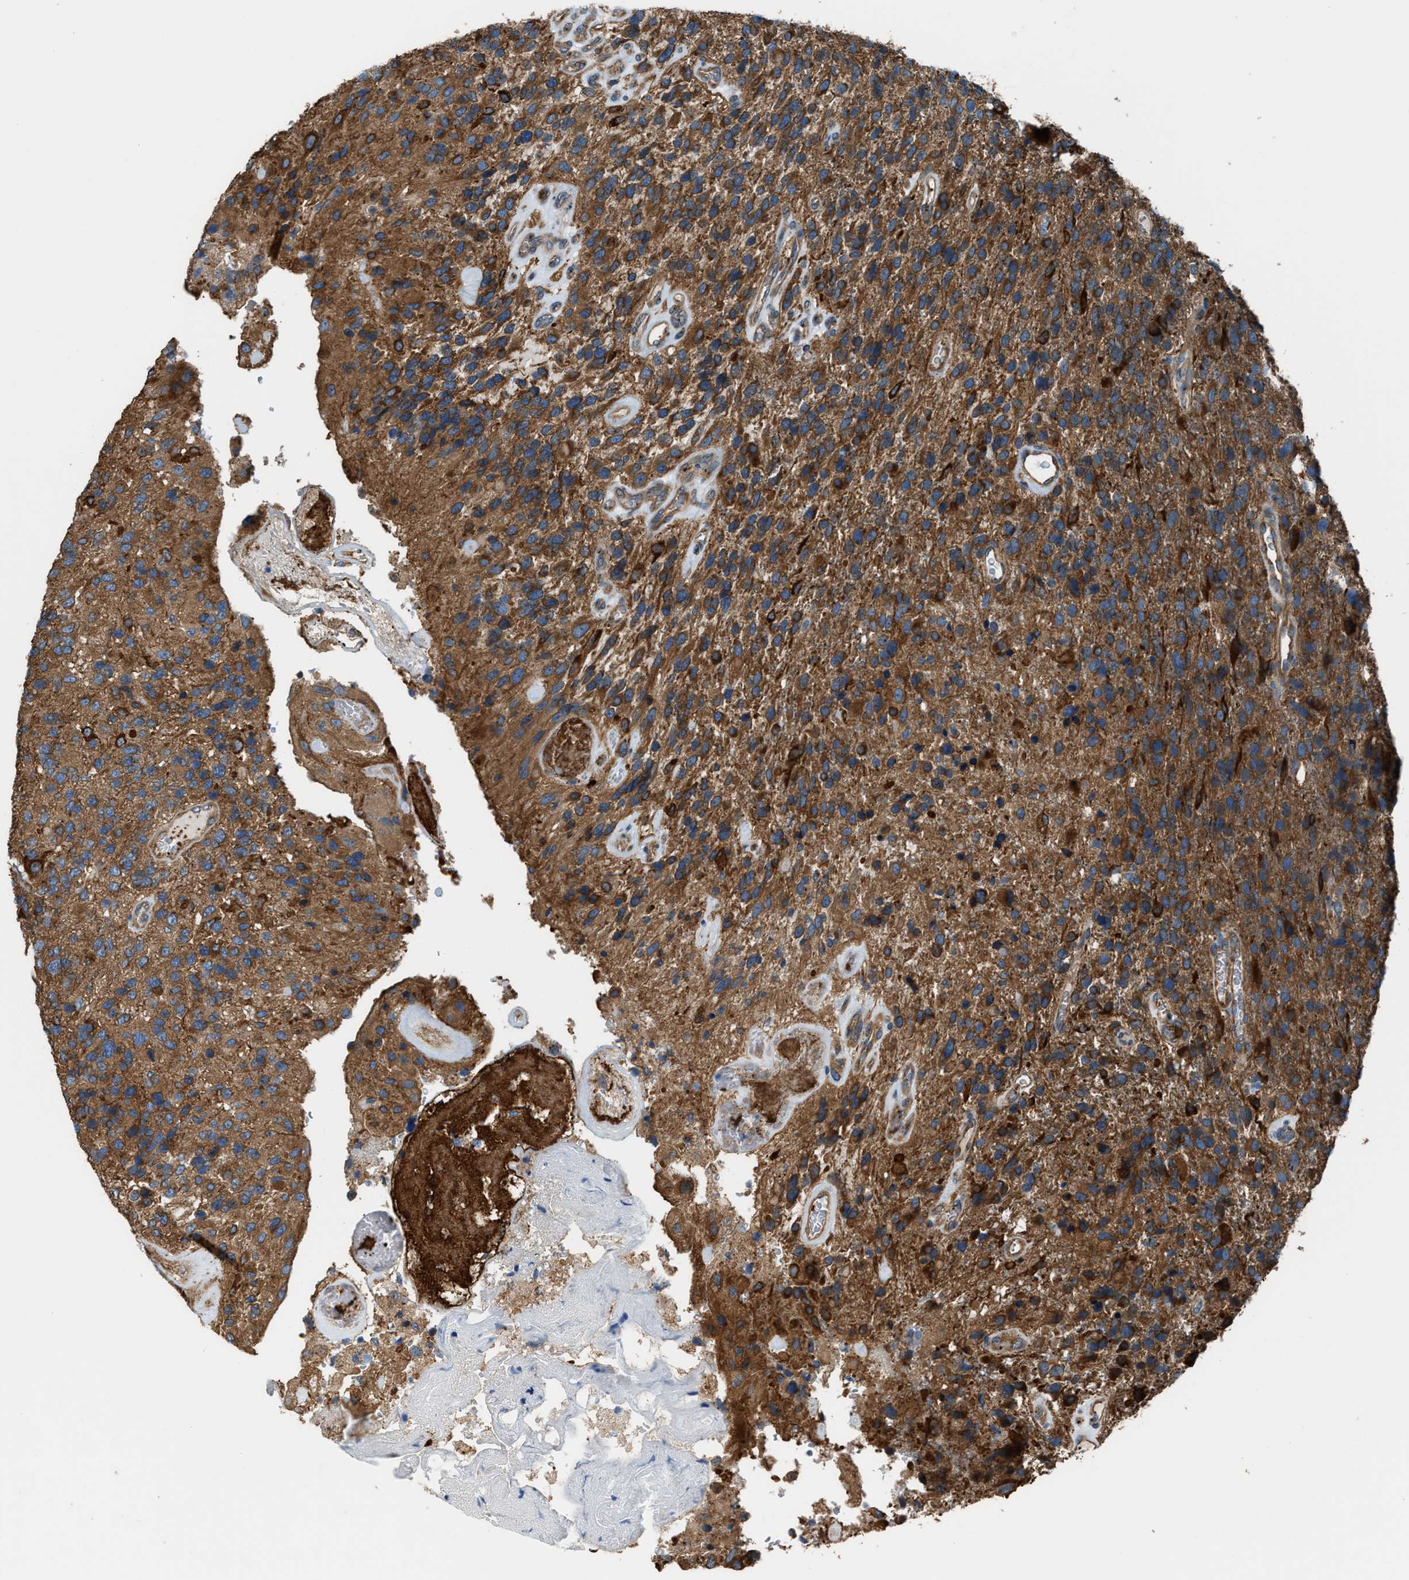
{"staining": {"intensity": "strong", "quantity": ">75%", "location": "cytoplasmic/membranous"}, "tissue": "glioma", "cell_type": "Tumor cells", "image_type": "cancer", "snomed": [{"axis": "morphology", "description": "Glioma, malignant, High grade"}, {"axis": "topography", "description": "Brain"}], "caption": "High-power microscopy captured an IHC image of glioma, revealing strong cytoplasmic/membranous expression in about >75% of tumor cells. The staining is performed using DAB (3,3'-diaminobenzidine) brown chromogen to label protein expression. The nuclei are counter-stained blue using hematoxylin.", "gene": "TRPC1", "patient": {"sex": "female", "age": 58}}